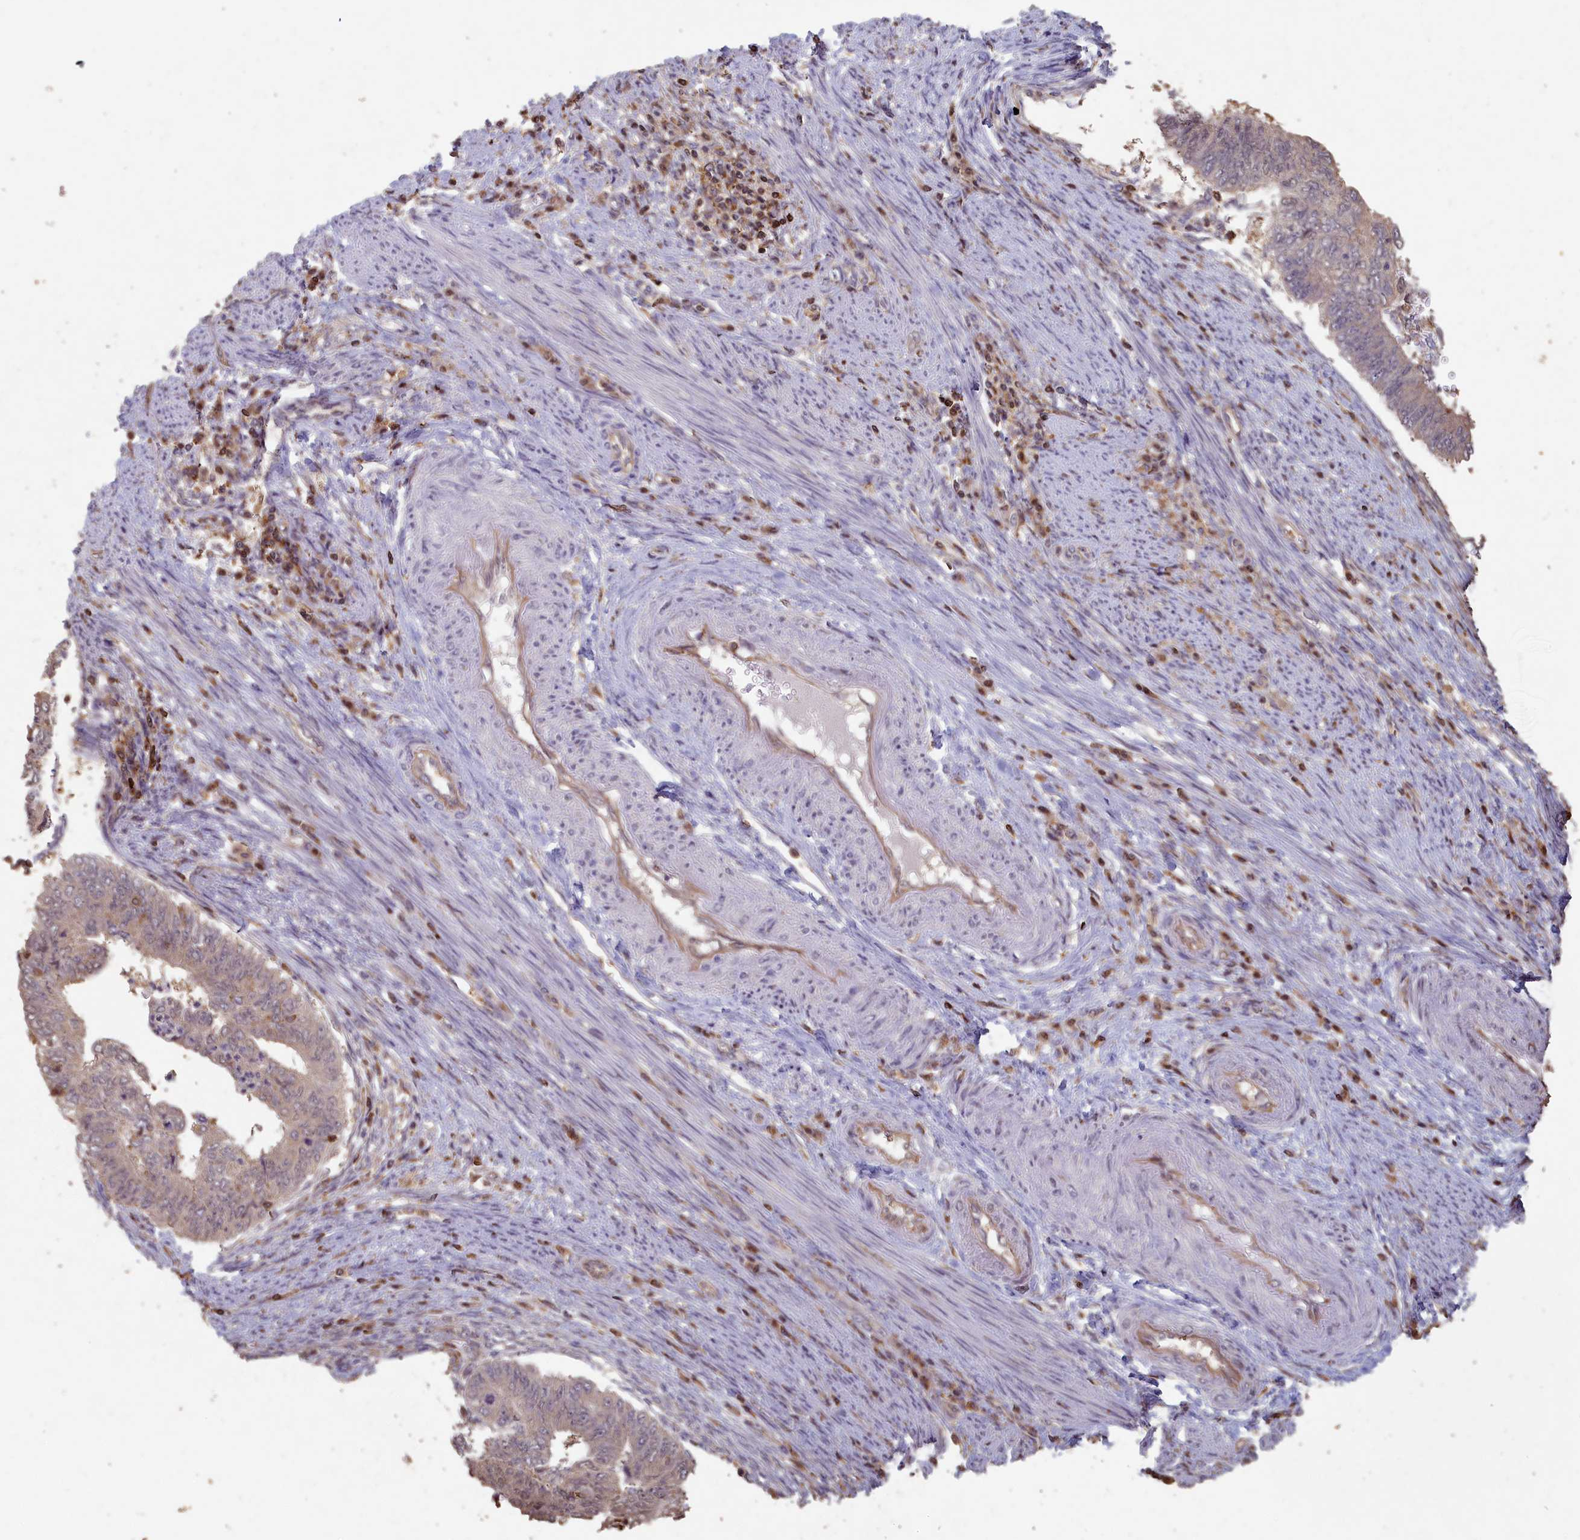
{"staining": {"intensity": "weak", "quantity": "<25%", "location": "cytoplasmic/membranous"}, "tissue": "endometrial cancer", "cell_type": "Tumor cells", "image_type": "cancer", "snomed": [{"axis": "morphology", "description": "Adenocarcinoma, NOS"}, {"axis": "topography", "description": "Endometrium"}], "caption": "Tumor cells are negative for brown protein staining in adenocarcinoma (endometrial). (Stains: DAB immunohistochemistry (IHC) with hematoxylin counter stain, Microscopy: brightfield microscopy at high magnification).", "gene": "MADD", "patient": {"sex": "female", "age": 68}}